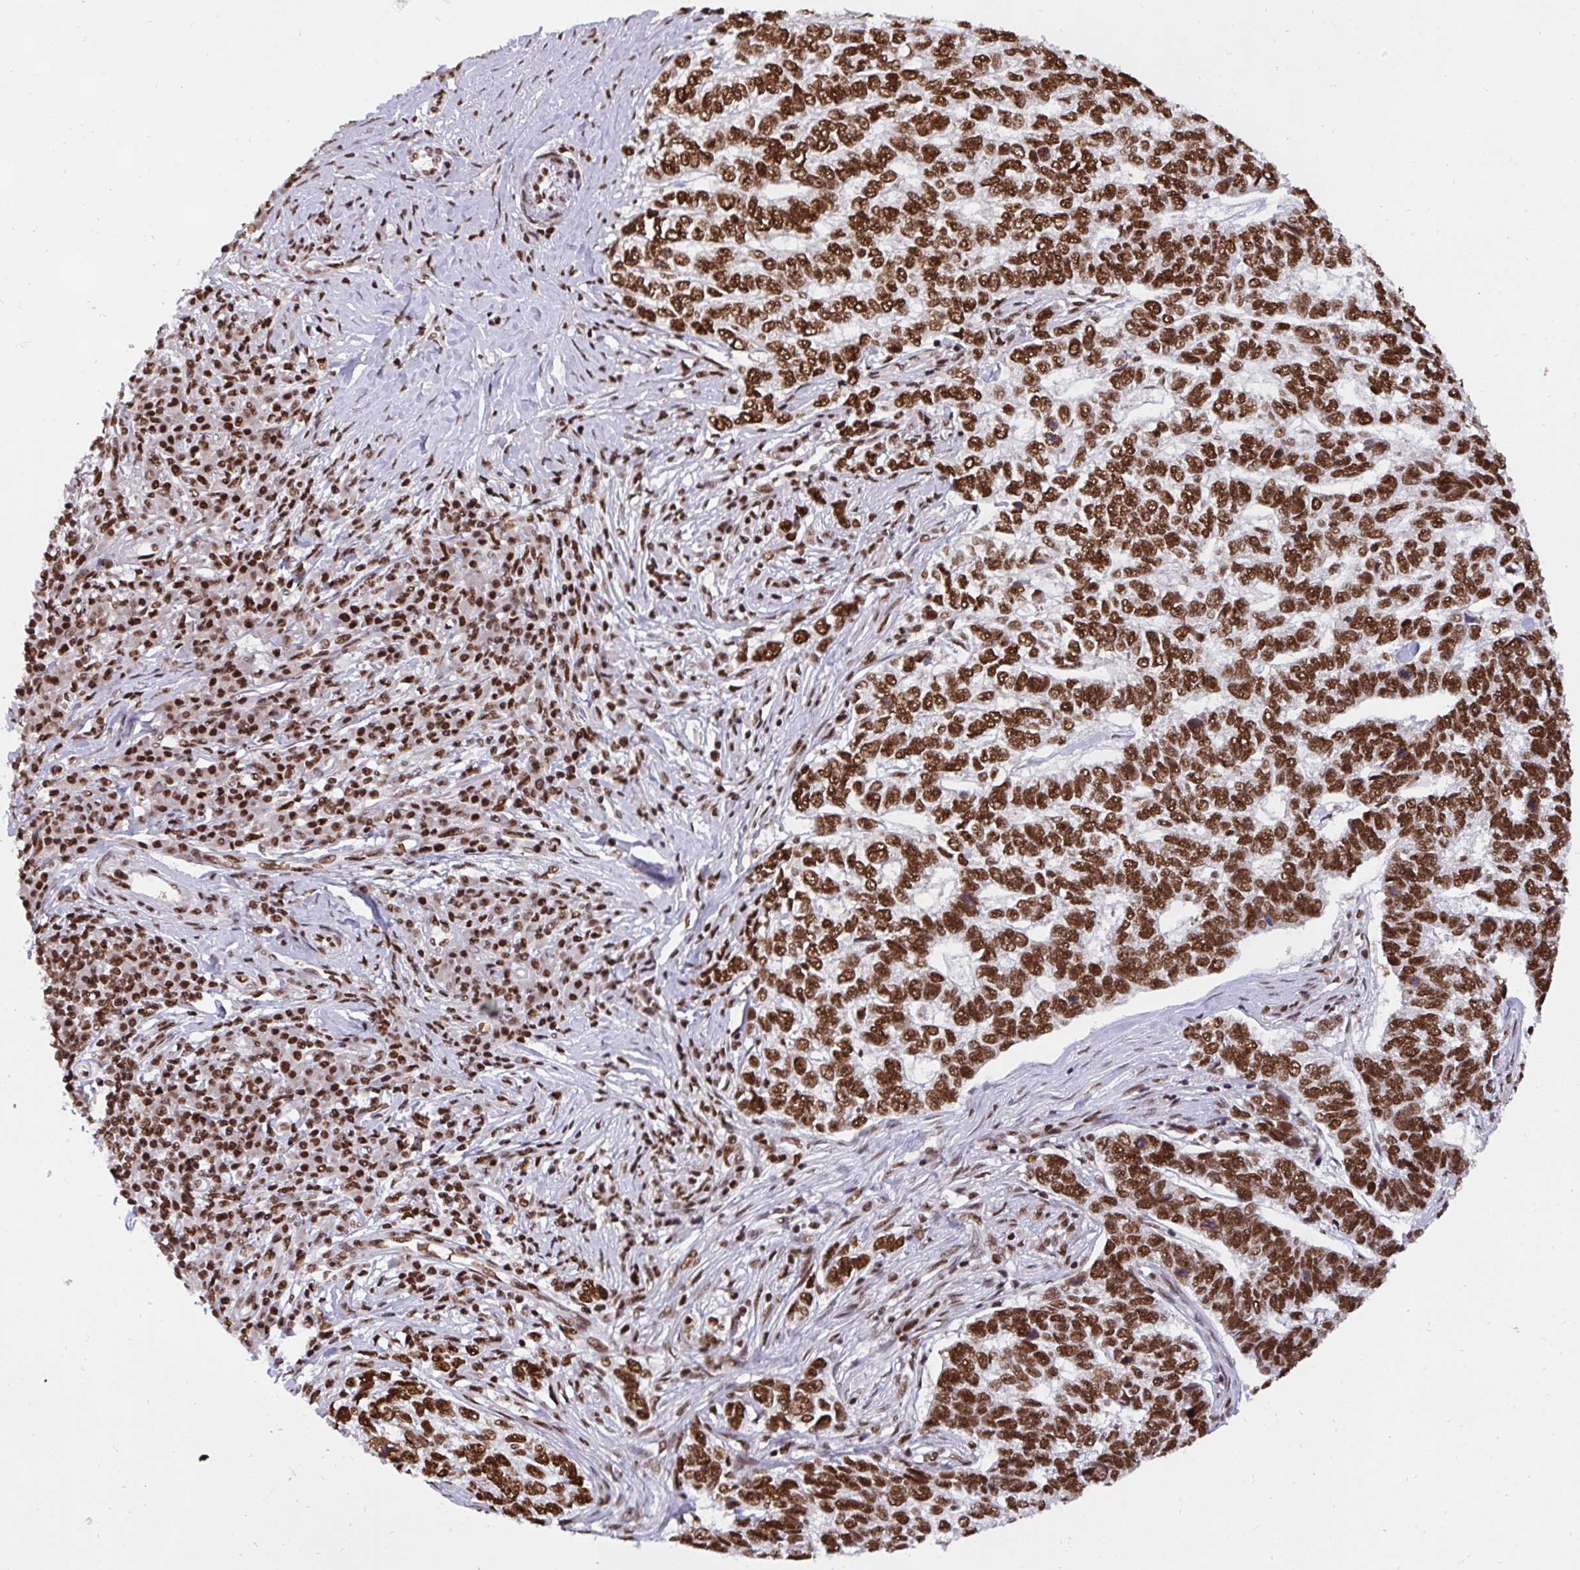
{"staining": {"intensity": "strong", "quantity": ">75%", "location": "nuclear"}, "tissue": "skin cancer", "cell_type": "Tumor cells", "image_type": "cancer", "snomed": [{"axis": "morphology", "description": "Basal cell carcinoma"}, {"axis": "topography", "description": "Skin"}], "caption": "The histopathology image demonstrates staining of skin basal cell carcinoma, revealing strong nuclear protein staining (brown color) within tumor cells.", "gene": "HNRNPL", "patient": {"sex": "female", "age": 65}}